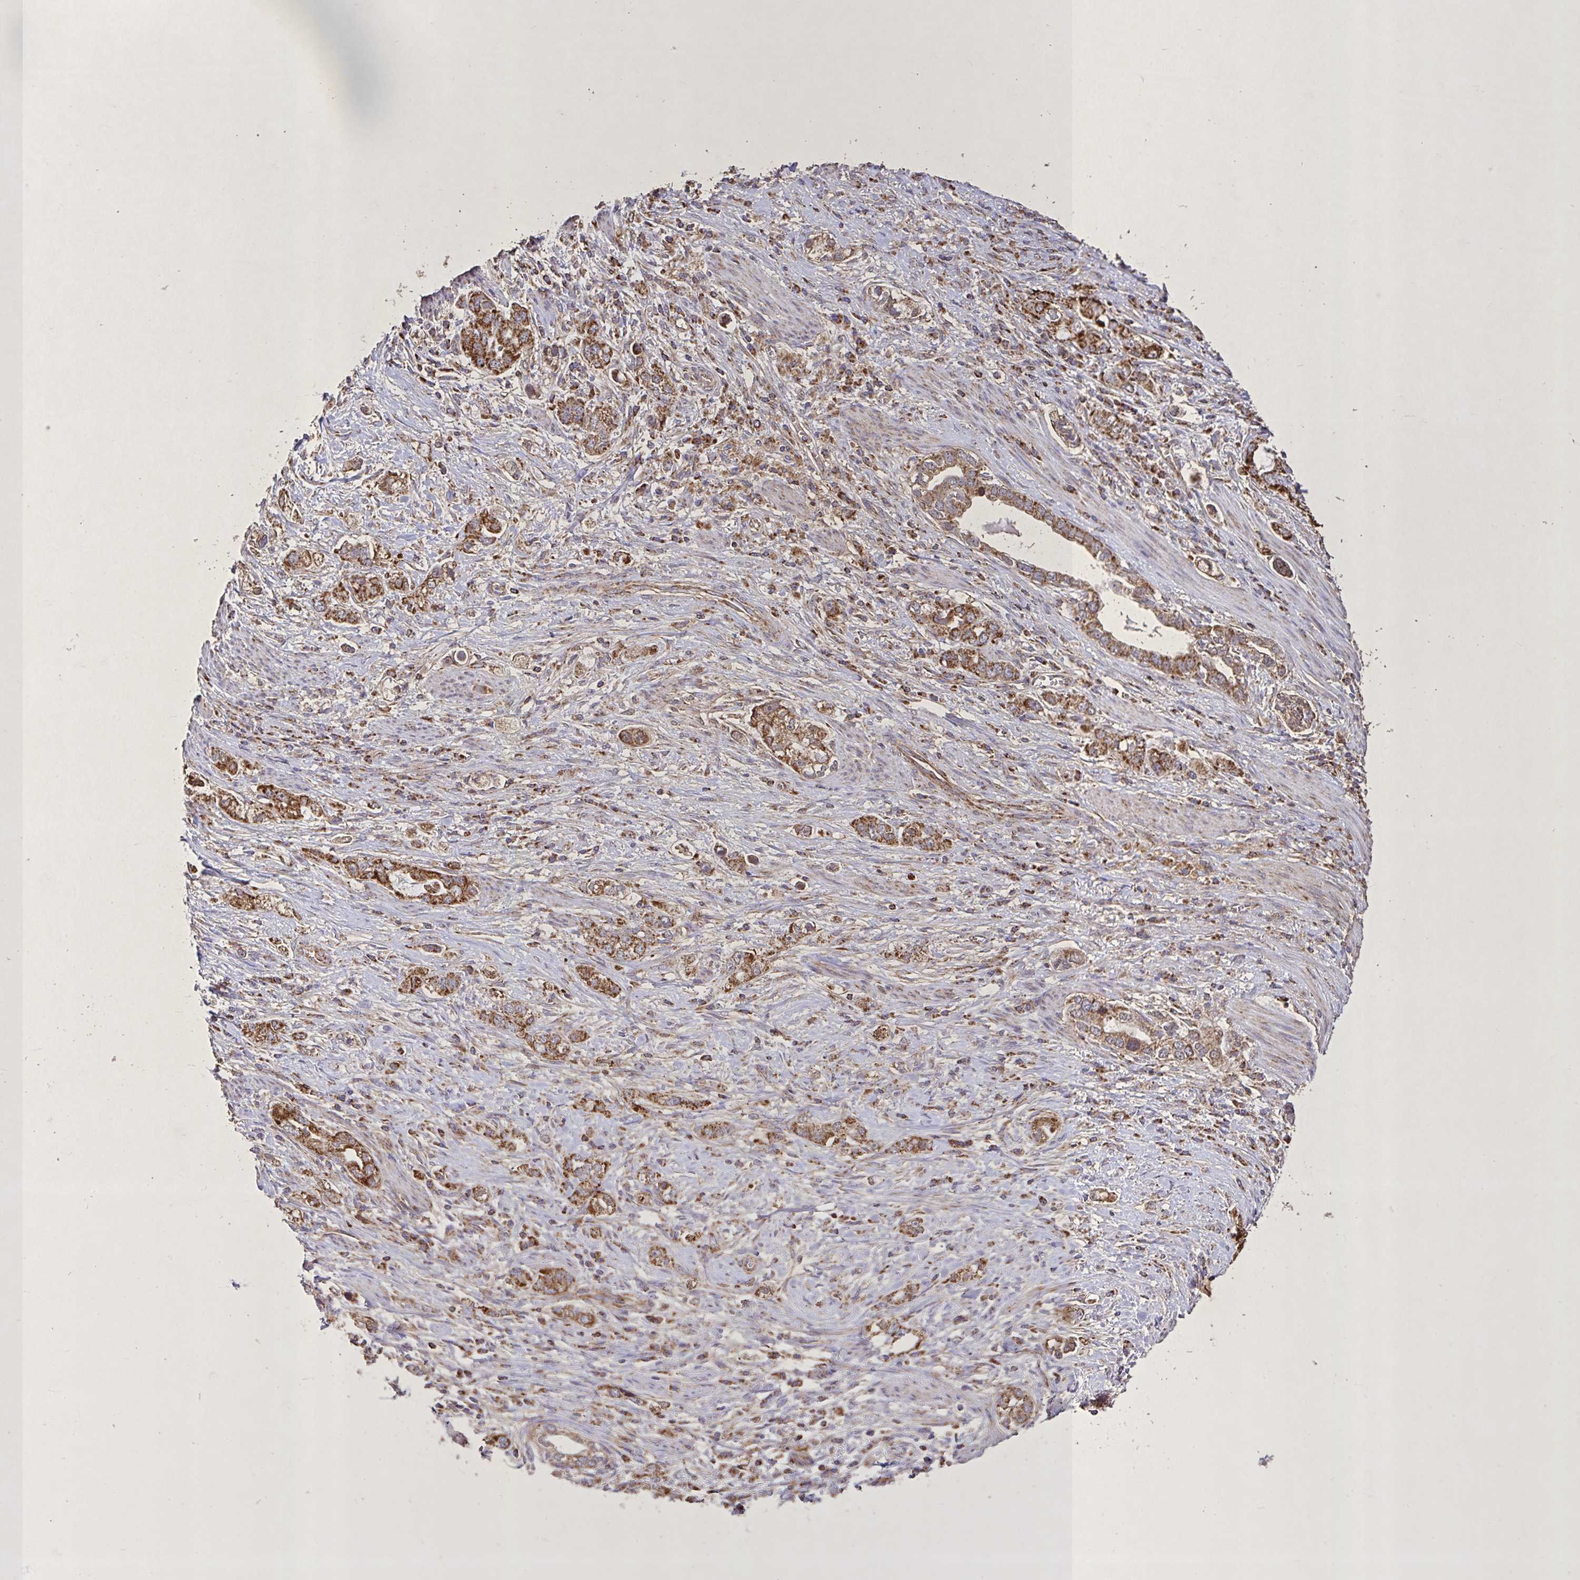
{"staining": {"intensity": "moderate", "quantity": ">75%", "location": "cytoplasmic/membranous"}, "tissue": "stomach cancer", "cell_type": "Tumor cells", "image_type": "cancer", "snomed": [{"axis": "morphology", "description": "Adenocarcinoma, NOS"}, {"axis": "topography", "description": "Stomach, lower"}], "caption": "Tumor cells exhibit moderate cytoplasmic/membranous positivity in about >75% of cells in adenocarcinoma (stomach). (DAB (3,3'-diaminobenzidine) IHC with brightfield microscopy, high magnification).", "gene": "AGK", "patient": {"sex": "female", "age": 93}}